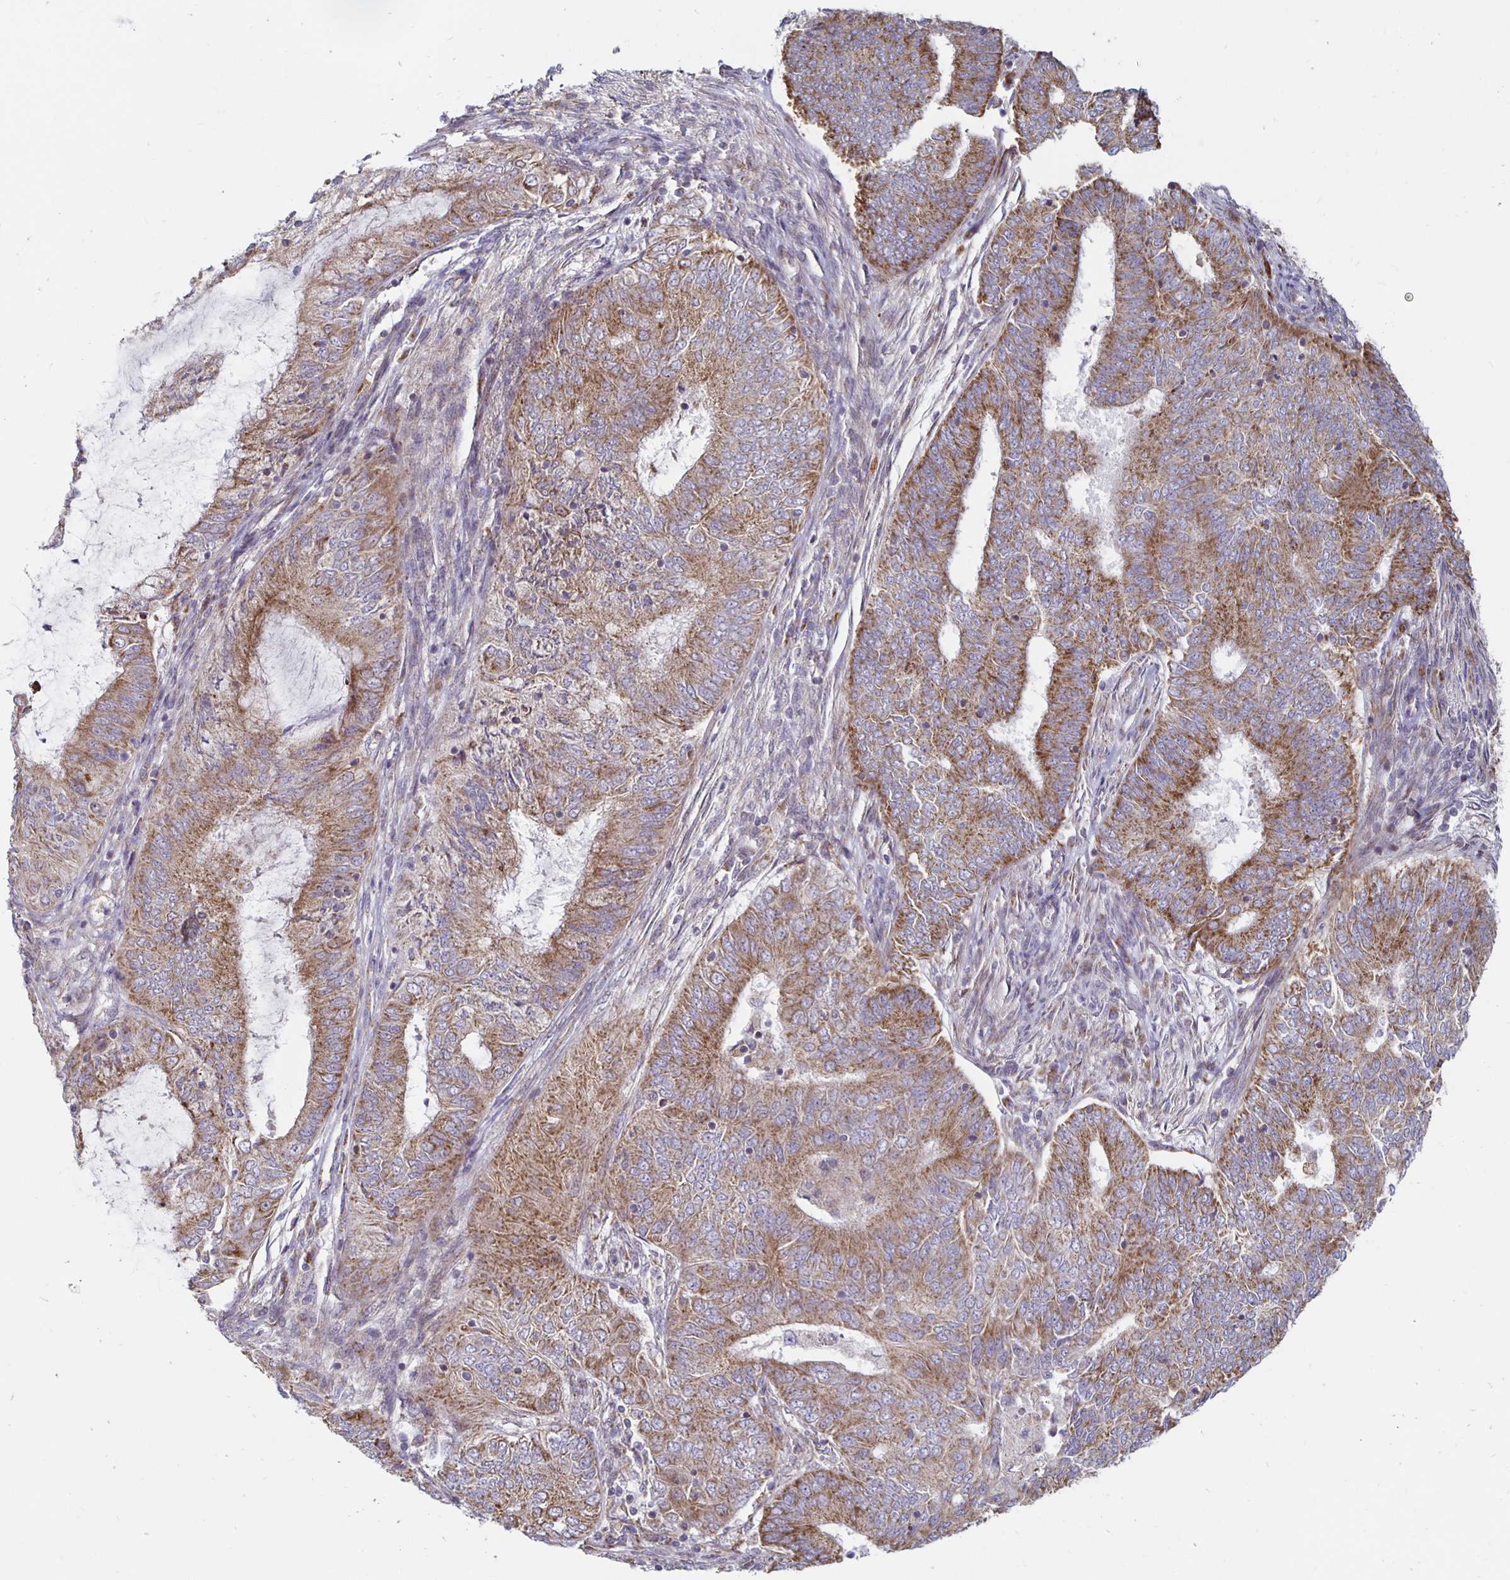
{"staining": {"intensity": "moderate", "quantity": ">75%", "location": "cytoplasmic/membranous"}, "tissue": "endometrial cancer", "cell_type": "Tumor cells", "image_type": "cancer", "snomed": [{"axis": "morphology", "description": "Adenocarcinoma, NOS"}, {"axis": "topography", "description": "Endometrium"}], "caption": "About >75% of tumor cells in human endometrial adenocarcinoma show moderate cytoplasmic/membranous protein staining as visualized by brown immunohistochemical staining.", "gene": "MRPL28", "patient": {"sex": "female", "age": 62}}